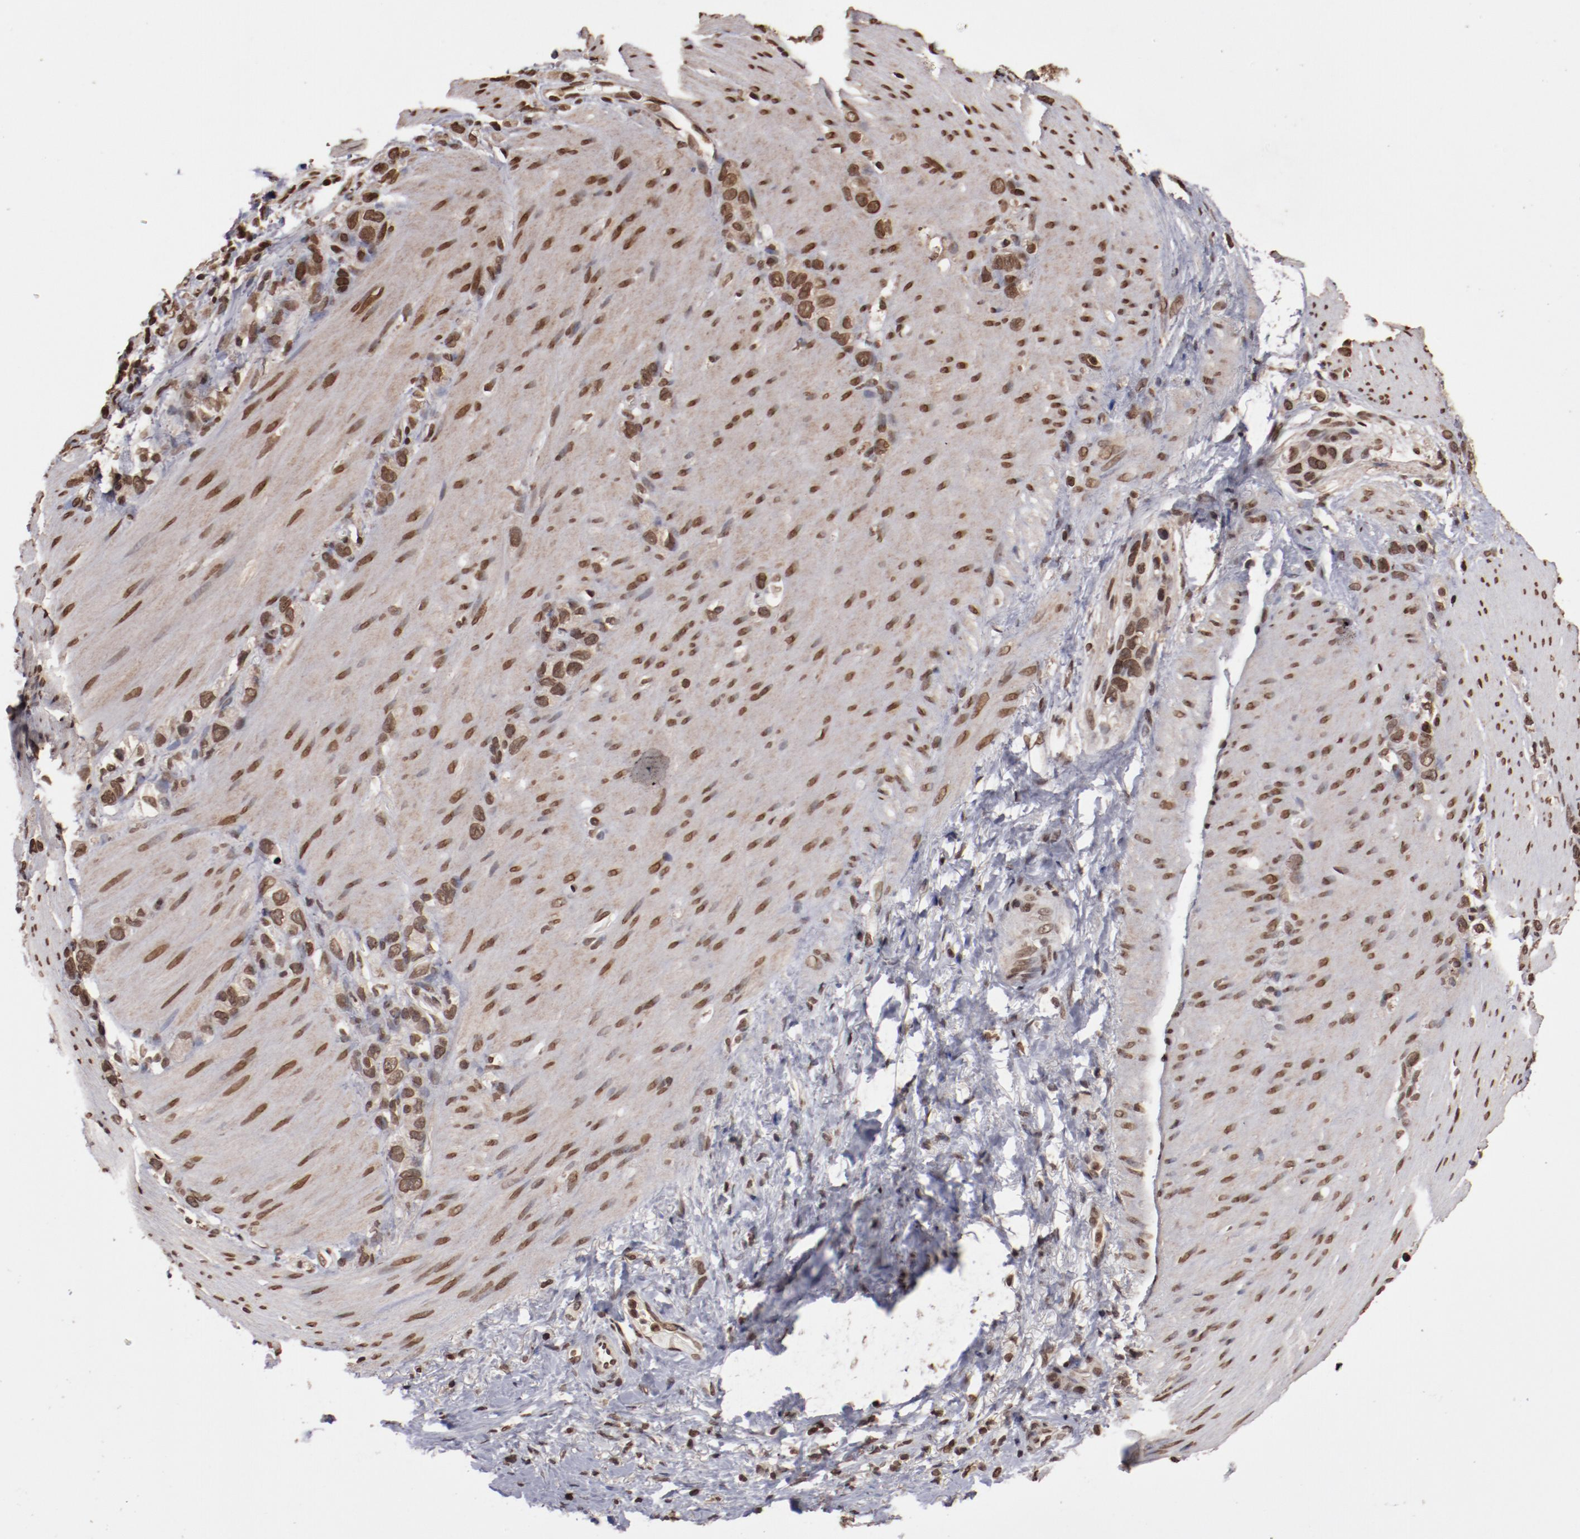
{"staining": {"intensity": "moderate", "quantity": ">75%", "location": "nuclear"}, "tissue": "stomach cancer", "cell_type": "Tumor cells", "image_type": "cancer", "snomed": [{"axis": "morphology", "description": "Normal tissue, NOS"}, {"axis": "morphology", "description": "Adenocarcinoma, NOS"}, {"axis": "morphology", "description": "Adenocarcinoma, High grade"}, {"axis": "topography", "description": "Stomach, upper"}, {"axis": "topography", "description": "Stomach"}], "caption": "A high-resolution micrograph shows immunohistochemistry staining of stomach cancer (adenocarcinoma), which demonstrates moderate nuclear staining in approximately >75% of tumor cells.", "gene": "AKT1", "patient": {"sex": "female", "age": 65}}